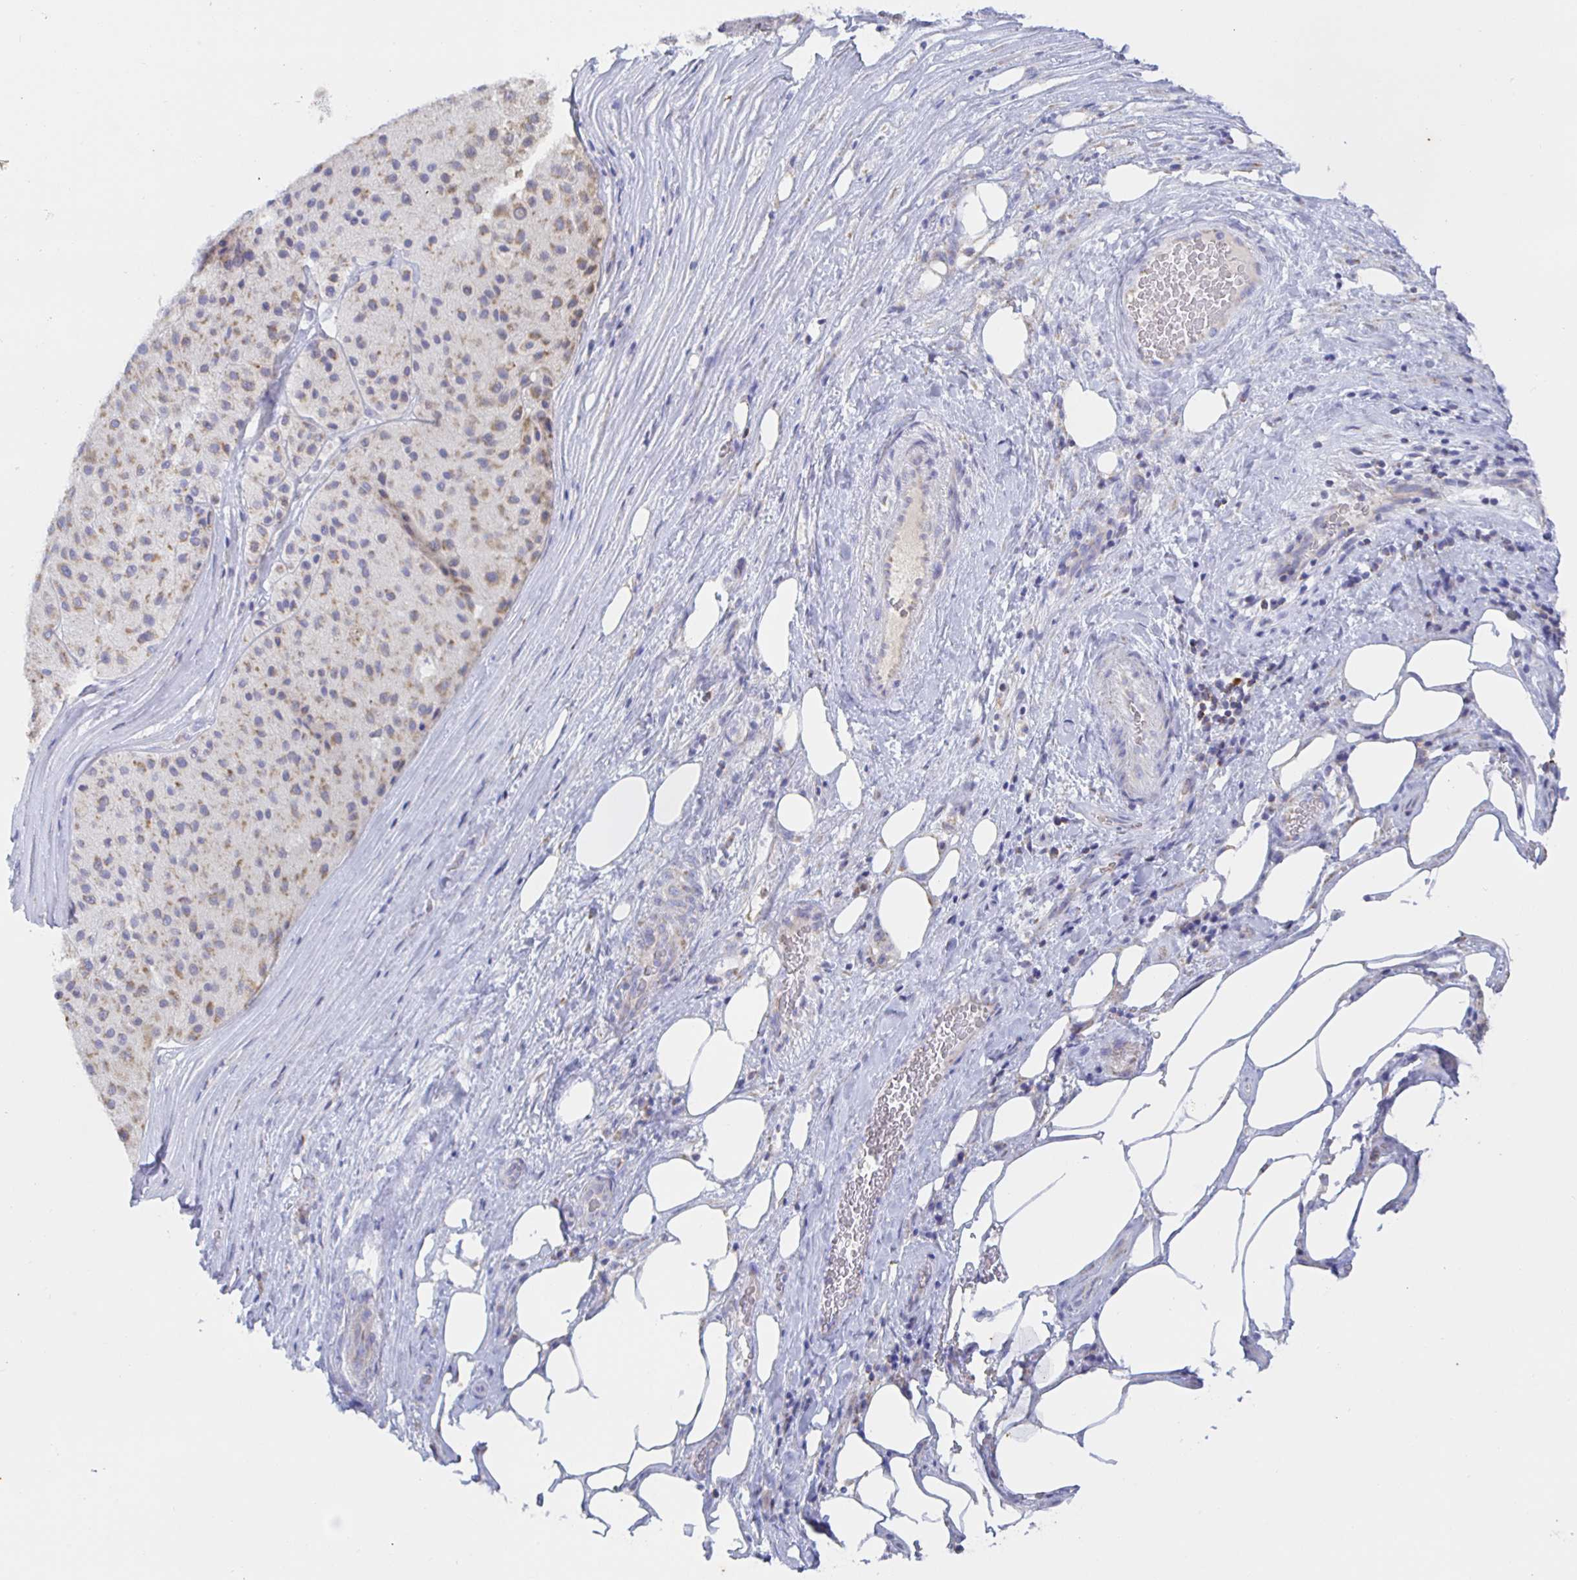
{"staining": {"intensity": "moderate", "quantity": ">75%", "location": "cytoplasmic/membranous"}, "tissue": "melanoma", "cell_type": "Tumor cells", "image_type": "cancer", "snomed": [{"axis": "morphology", "description": "Malignant melanoma, Metastatic site"}, {"axis": "topography", "description": "Smooth muscle"}], "caption": "Protein staining of malignant melanoma (metastatic site) tissue exhibits moderate cytoplasmic/membranous staining in approximately >75% of tumor cells. Immunohistochemistry stains the protein of interest in brown and the nuclei are stained blue.", "gene": "SYNGR4", "patient": {"sex": "male", "age": 41}}